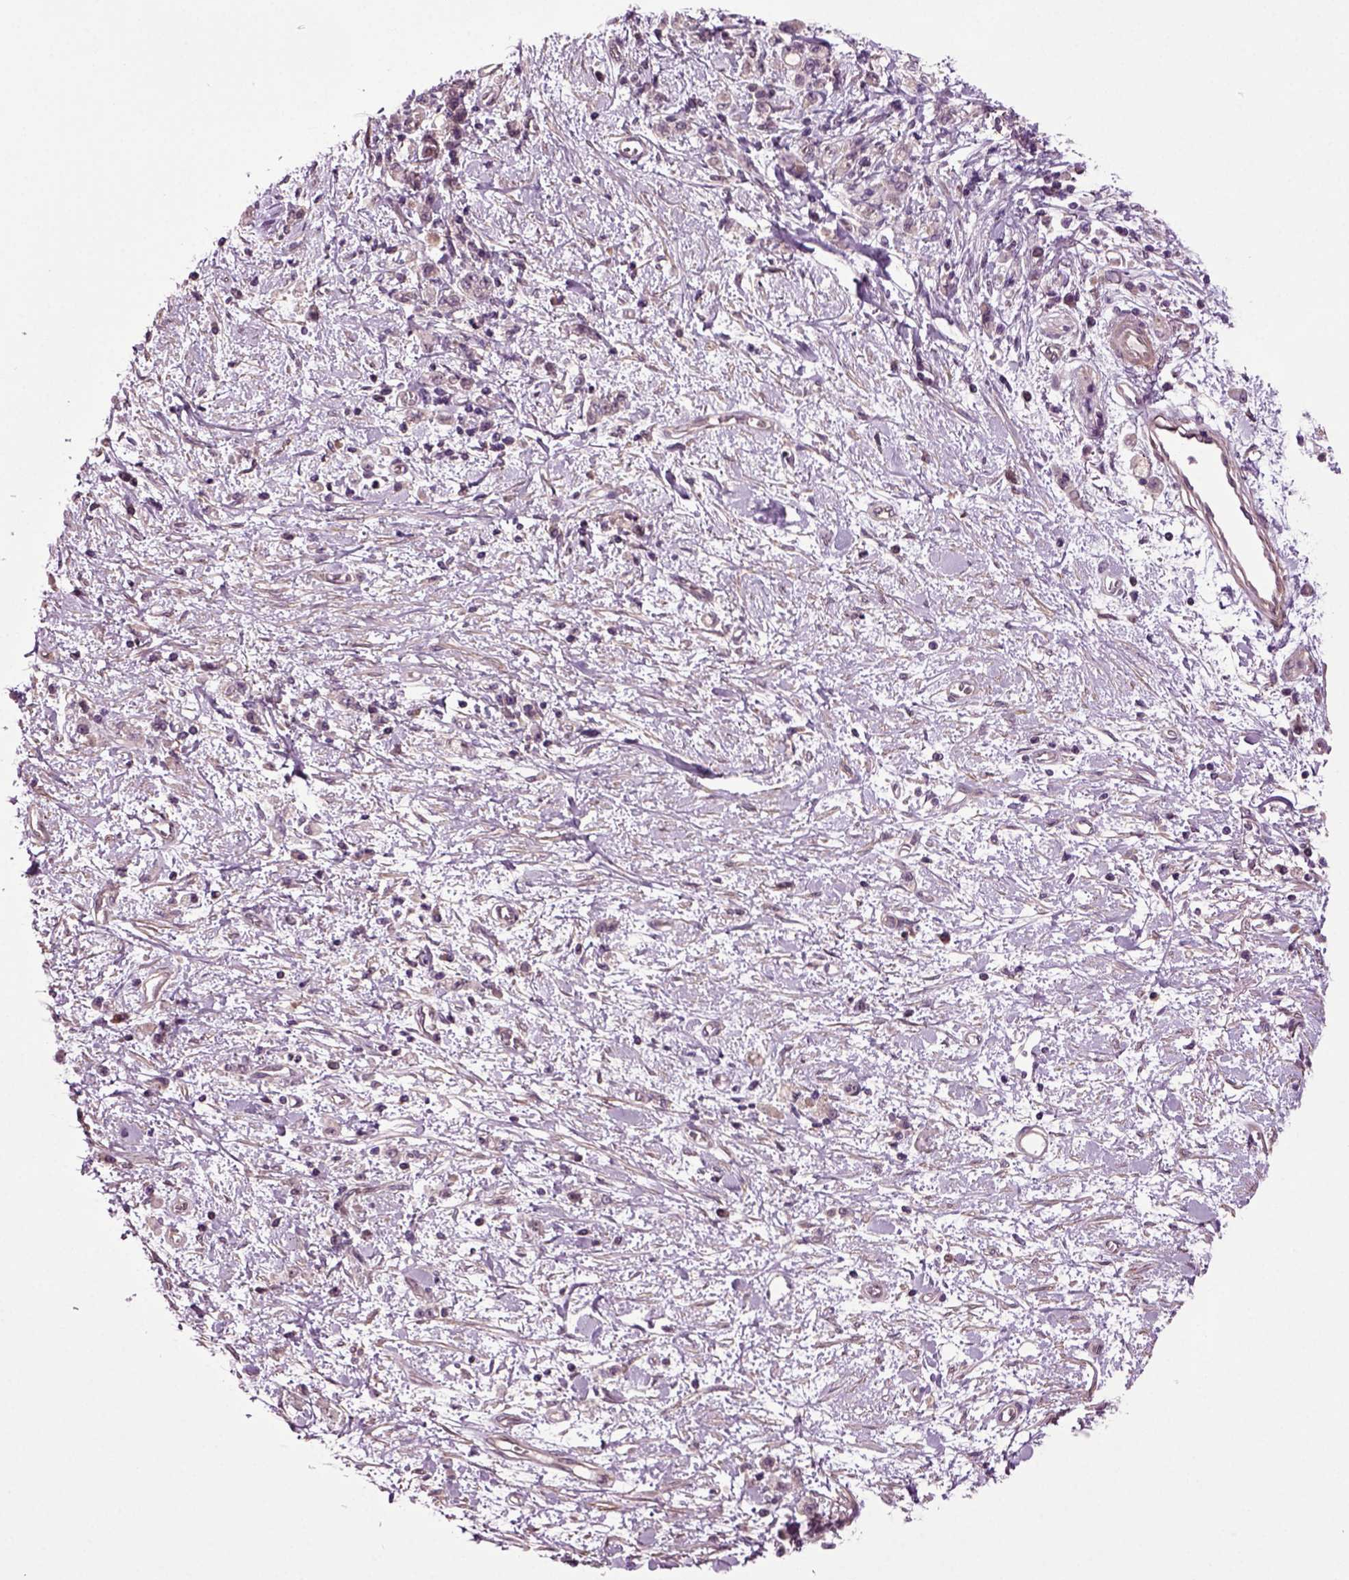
{"staining": {"intensity": "negative", "quantity": "none", "location": "none"}, "tissue": "stomach cancer", "cell_type": "Tumor cells", "image_type": "cancer", "snomed": [{"axis": "morphology", "description": "Adenocarcinoma, NOS"}, {"axis": "topography", "description": "Stomach"}], "caption": "Stomach adenocarcinoma was stained to show a protein in brown. There is no significant expression in tumor cells.", "gene": "HAGHL", "patient": {"sex": "male", "age": 77}}